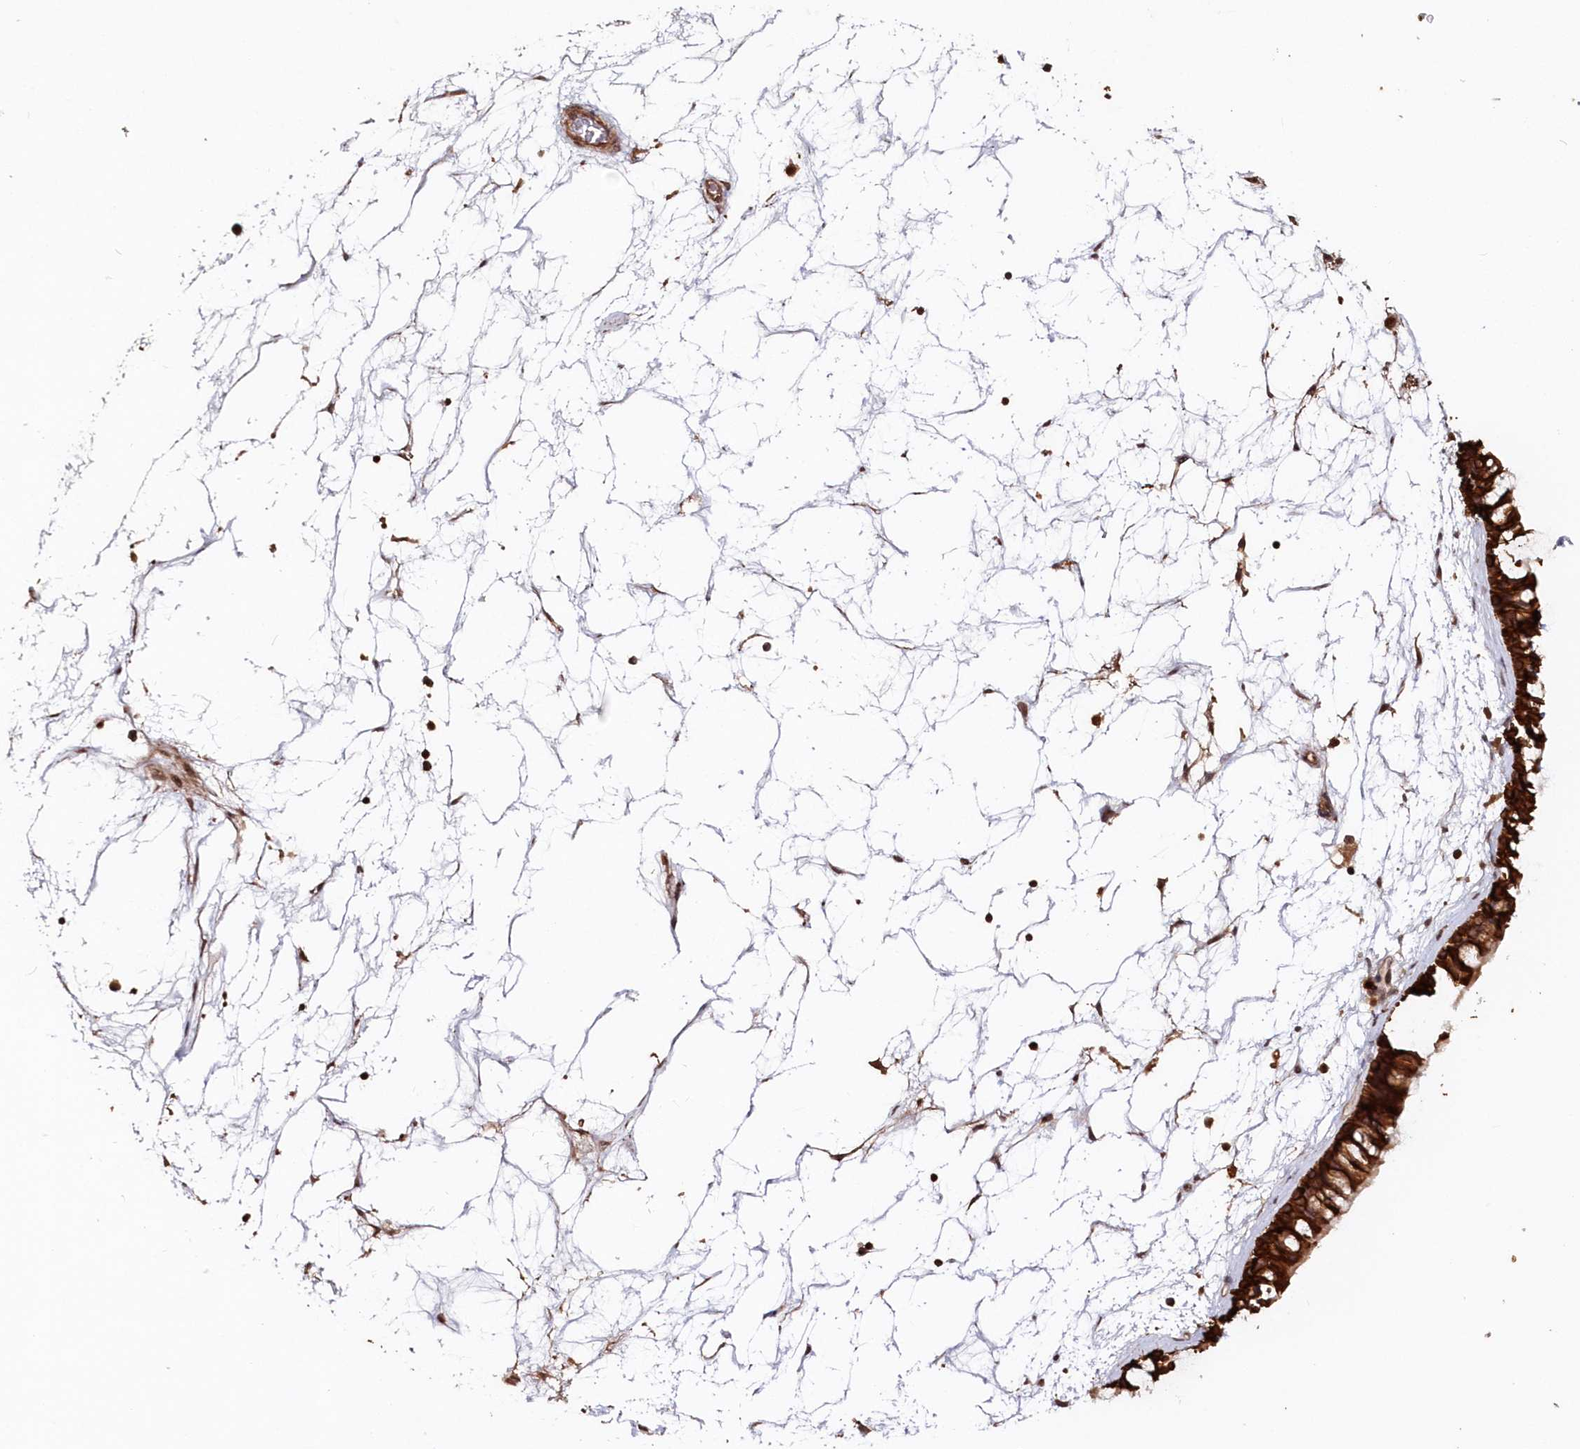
{"staining": {"intensity": "strong", "quantity": ">75%", "location": "cytoplasmic/membranous"}, "tissue": "nasopharynx", "cell_type": "Respiratory epithelial cells", "image_type": "normal", "snomed": [{"axis": "morphology", "description": "Normal tissue, NOS"}, {"axis": "topography", "description": "Nasopharynx"}], "caption": "DAB (3,3'-diaminobenzidine) immunohistochemical staining of benign nasopharynx demonstrates strong cytoplasmic/membranous protein staining in about >75% of respiratory epithelial cells.", "gene": "SNED1", "patient": {"sex": "male", "age": 64}}